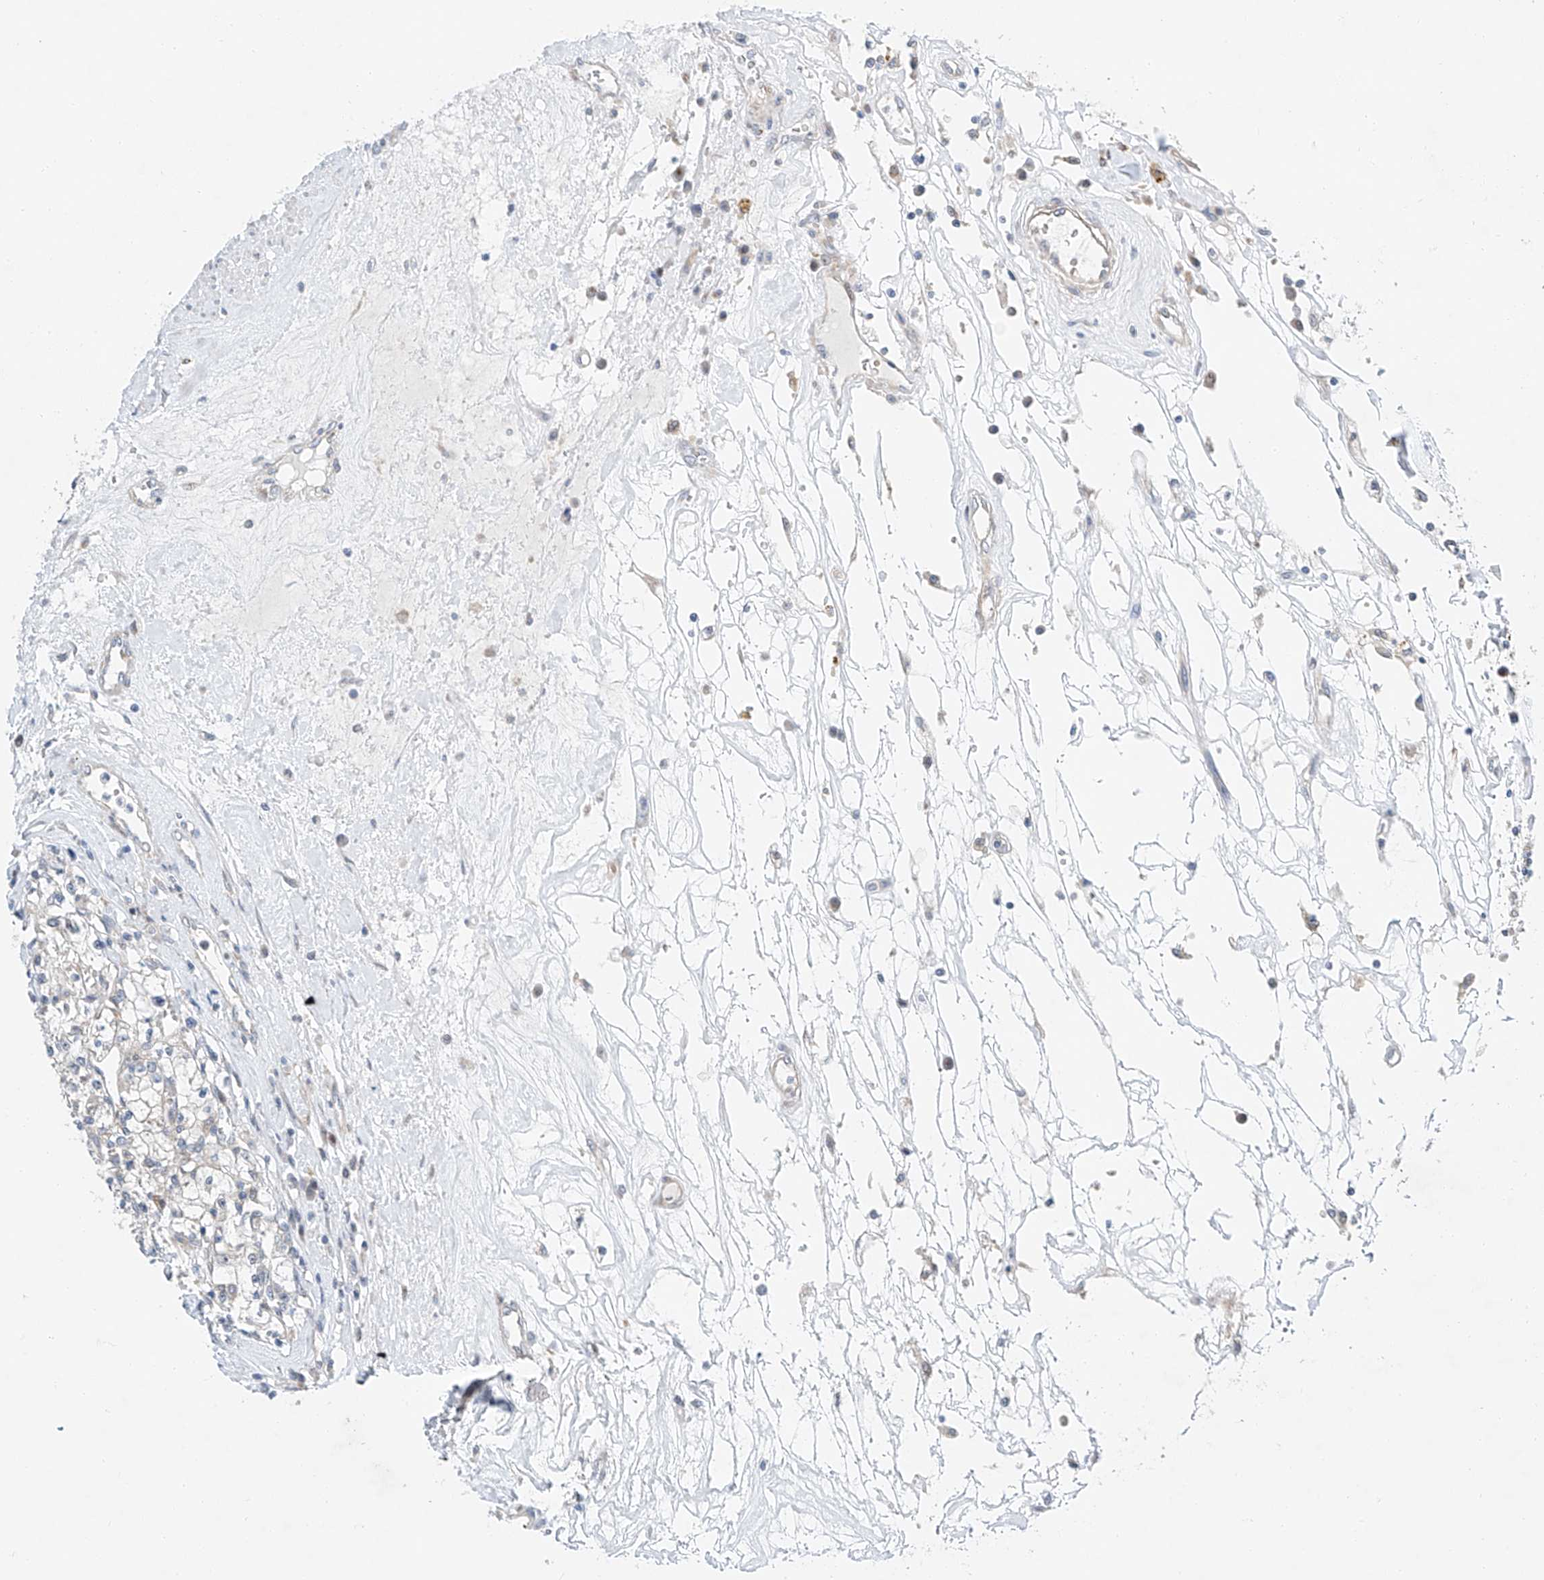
{"staining": {"intensity": "negative", "quantity": "none", "location": "none"}, "tissue": "renal cancer", "cell_type": "Tumor cells", "image_type": "cancer", "snomed": [{"axis": "morphology", "description": "Adenocarcinoma, NOS"}, {"axis": "topography", "description": "Kidney"}], "caption": "High magnification brightfield microscopy of adenocarcinoma (renal) stained with DAB (3,3'-diaminobenzidine) (brown) and counterstained with hematoxylin (blue): tumor cells show no significant staining.", "gene": "CLDND1", "patient": {"sex": "female", "age": 59}}